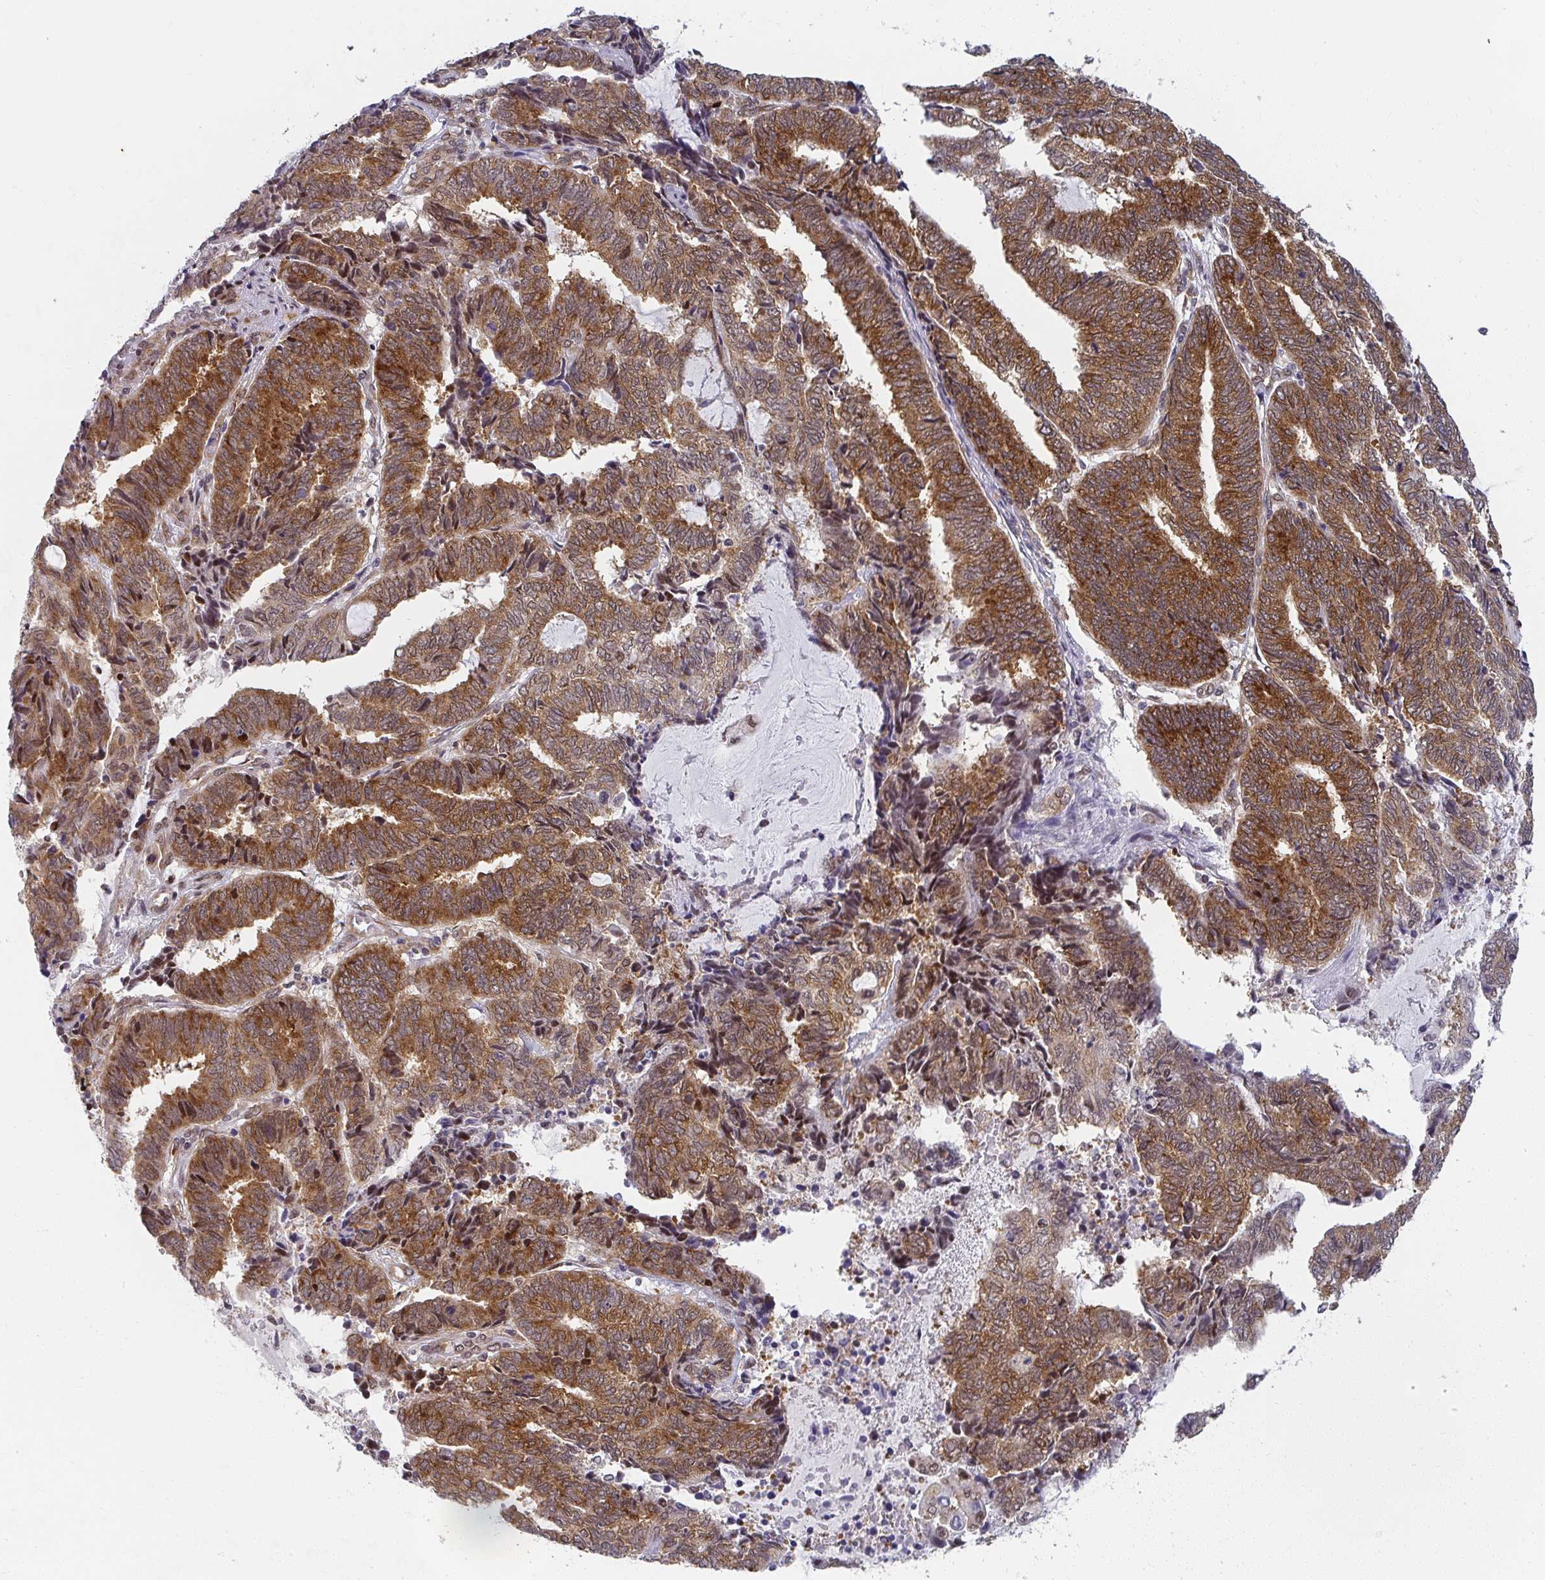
{"staining": {"intensity": "strong", "quantity": ">75%", "location": "cytoplasmic/membranous"}, "tissue": "endometrial cancer", "cell_type": "Tumor cells", "image_type": "cancer", "snomed": [{"axis": "morphology", "description": "Adenocarcinoma, NOS"}, {"axis": "topography", "description": "Uterus"}, {"axis": "topography", "description": "Endometrium"}], "caption": "DAB immunohistochemical staining of human adenocarcinoma (endometrial) displays strong cytoplasmic/membranous protein positivity in about >75% of tumor cells.", "gene": "SYNCRIP", "patient": {"sex": "female", "age": 70}}